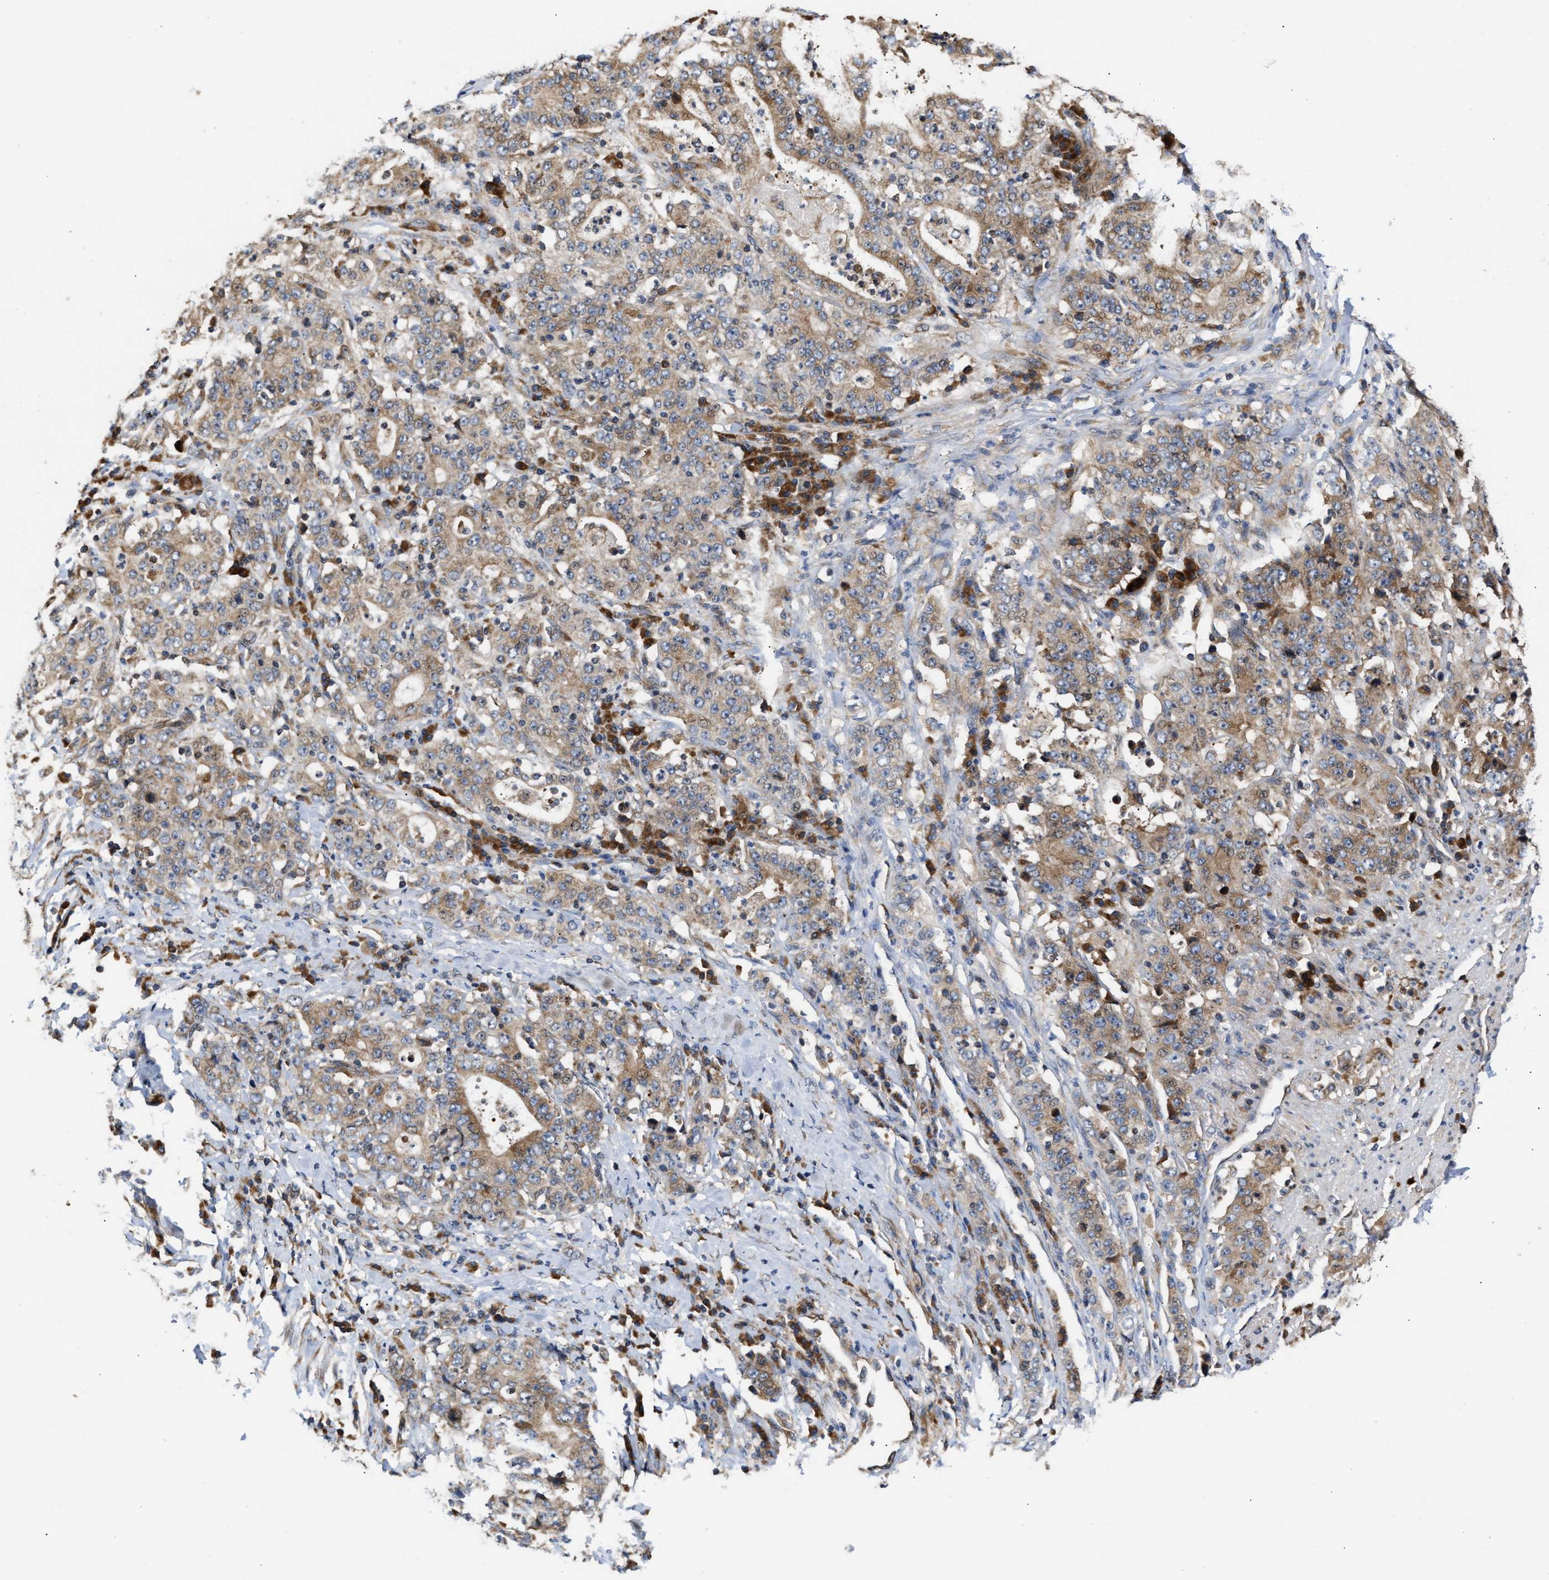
{"staining": {"intensity": "moderate", "quantity": ">75%", "location": "cytoplasmic/membranous"}, "tissue": "stomach cancer", "cell_type": "Tumor cells", "image_type": "cancer", "snomed": [{"axis": "morphology", "description": "Normal tissue, NOS"}, {"axis": "morphology", "description": "Adenocarcinoma, NOS"}, {"axis": "topography", "description": "Stomach, upper"}, {"axis": "topography", "description": "Stomach"}], "caption": "Immunohistochemistry (IHC) histopathology image of neoplastic tissue: adenocarcinoma (stomach) stained using immunohistochemistry (IHC) exhibits medium levels of moderate protein expression localized specifically in the cytoplasmic/membranous of tumor cells, appearing as a cytoplasmic/membranous brown color.", "gene": "CLIP2", "patient": {"sex": "male", "age": 59}}